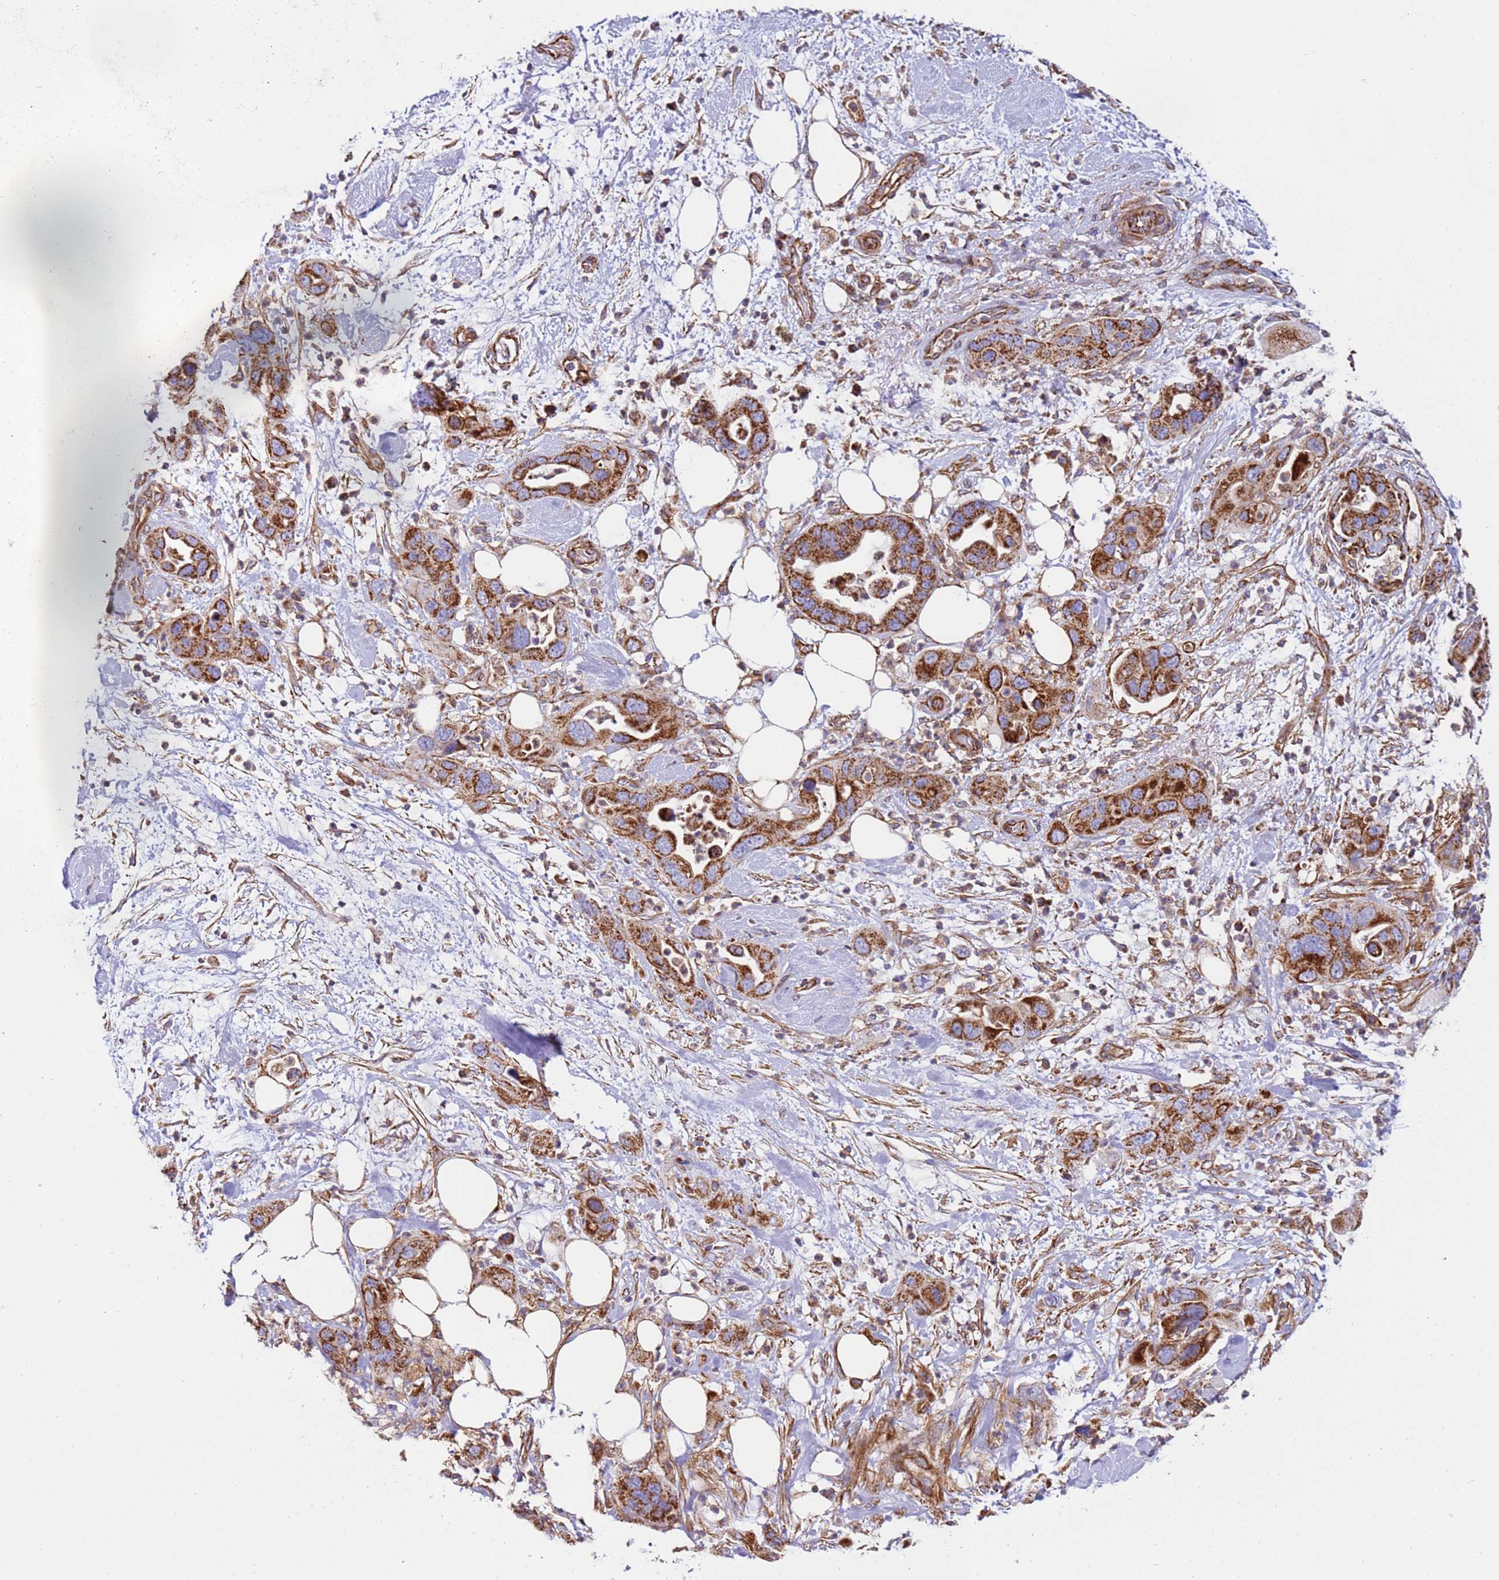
{"staining": {"intensity": "strong", "quantity": ">75%", "location": "cytoplasmic/membranous"}, "tissue": "pancreatic cancer", "cell_type": "Tumor cells", "image_type": "cancer", "snomed": [{"axis": "morphology", "description": "Adenocarcinoma, NOS"}, {"axis": "topography", "description": "Pancreas"}], "caption": "Immunohistochemical staining of human pancreatic cancer (adenocarcinoma) displays high levels of strong cytoplasmic/membranous protein staining in approximately >75% of tumor cells.", "gene": "MRPL20", "patient": {"sex": "female", "age": 71}}